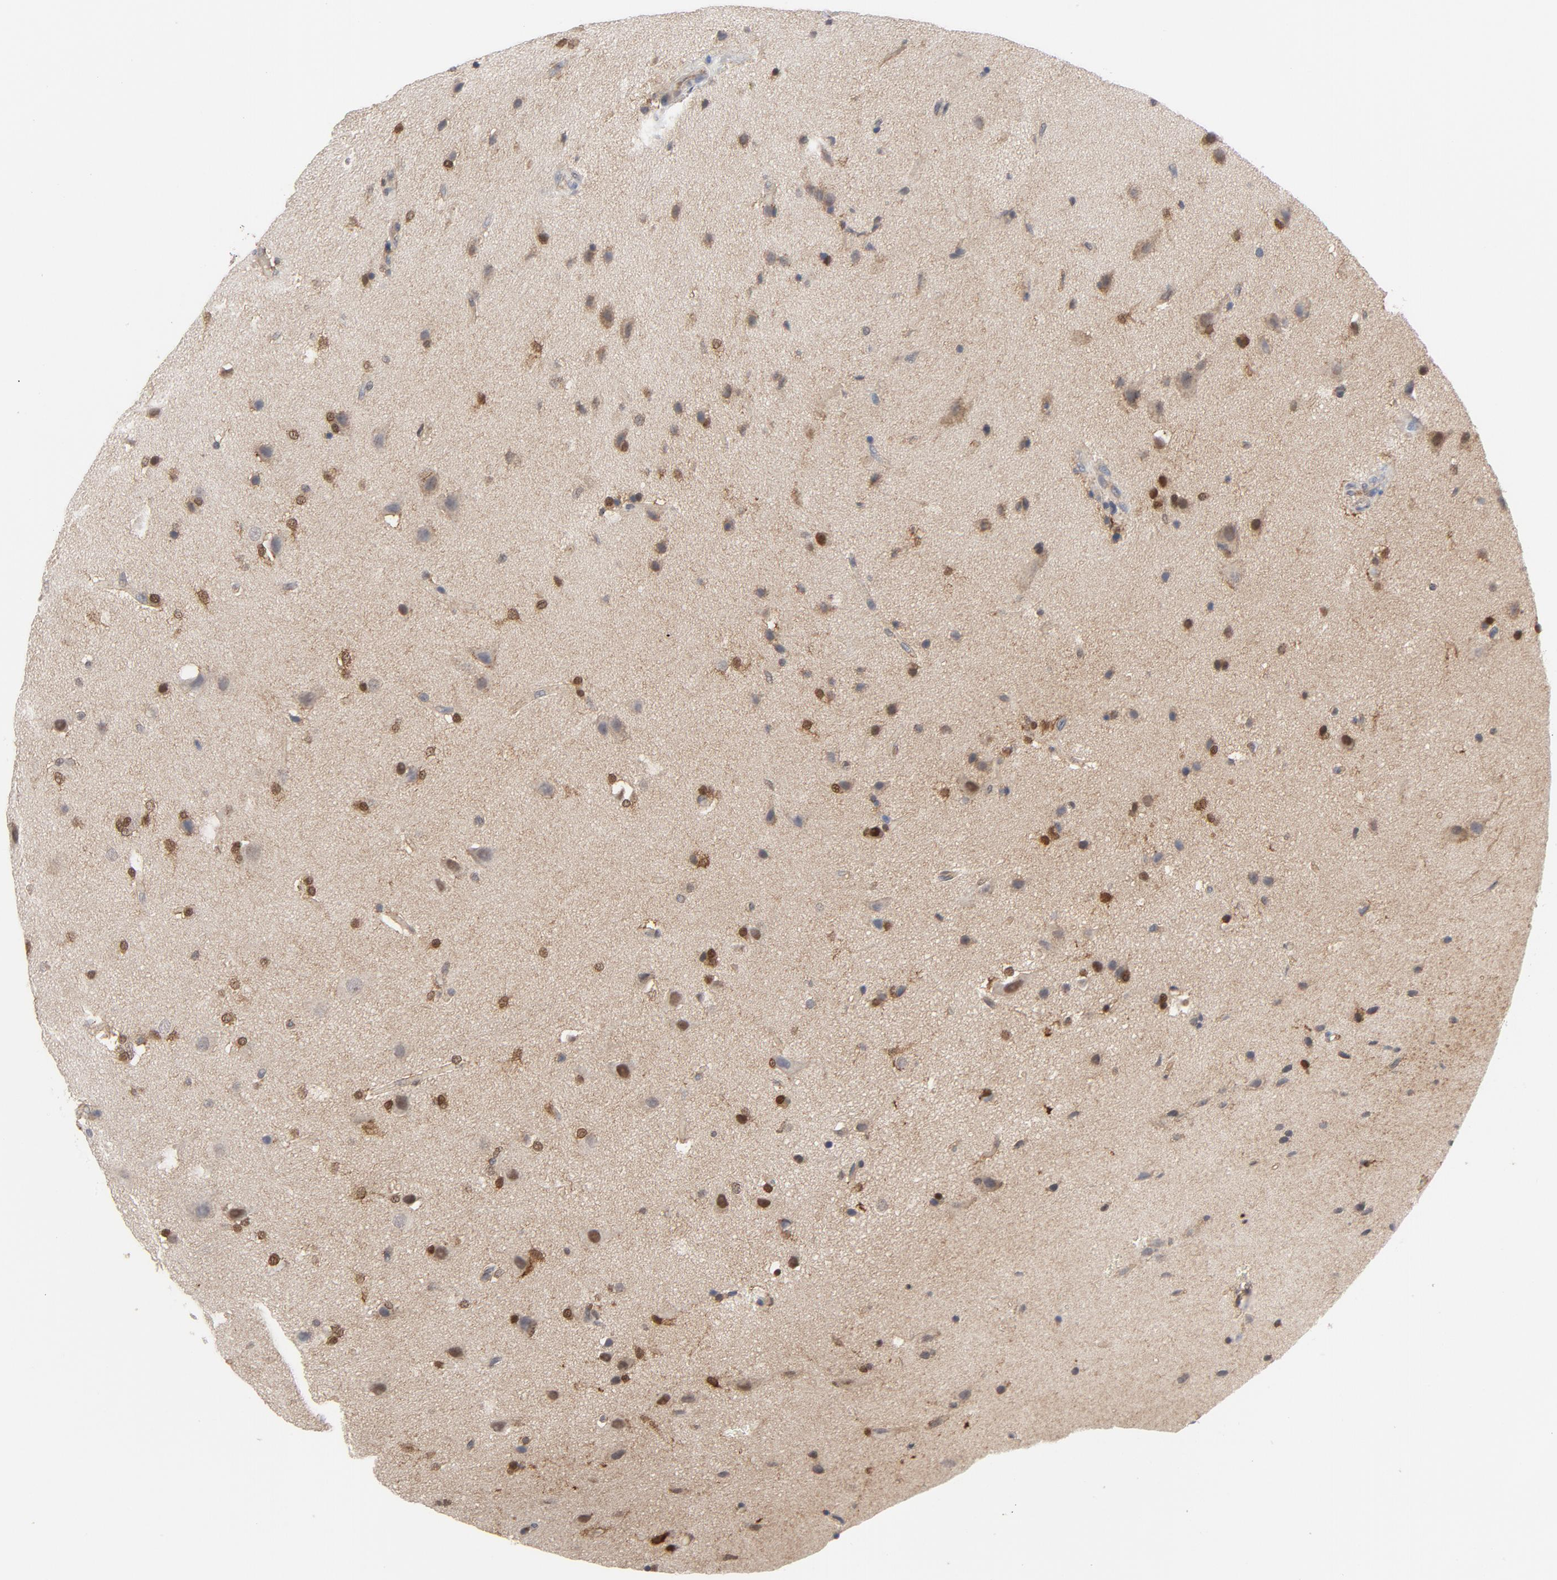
{"staining": {"intensity": "moderate", "quantity": ">75%", "location": "cytoplasmic/membranous"}, "tissue": "glioma", "cell_type": "Tumor cells", "image_type": "cancer", "snomed": [{"axis": "morphology", "description": "Glioma, malignant, Low grade"}, {"axis": "topography", "description": "Cerebral cortex"}], "caption": "Malignant glioma (low-grade) tissue demonstrates moderate cytoplasmic/membranous staining in about >75% of tumor cells, visualized by immunohistochemistry.", "gene": "PRDX1", "patient": {"sex": "female", "age": 47}}